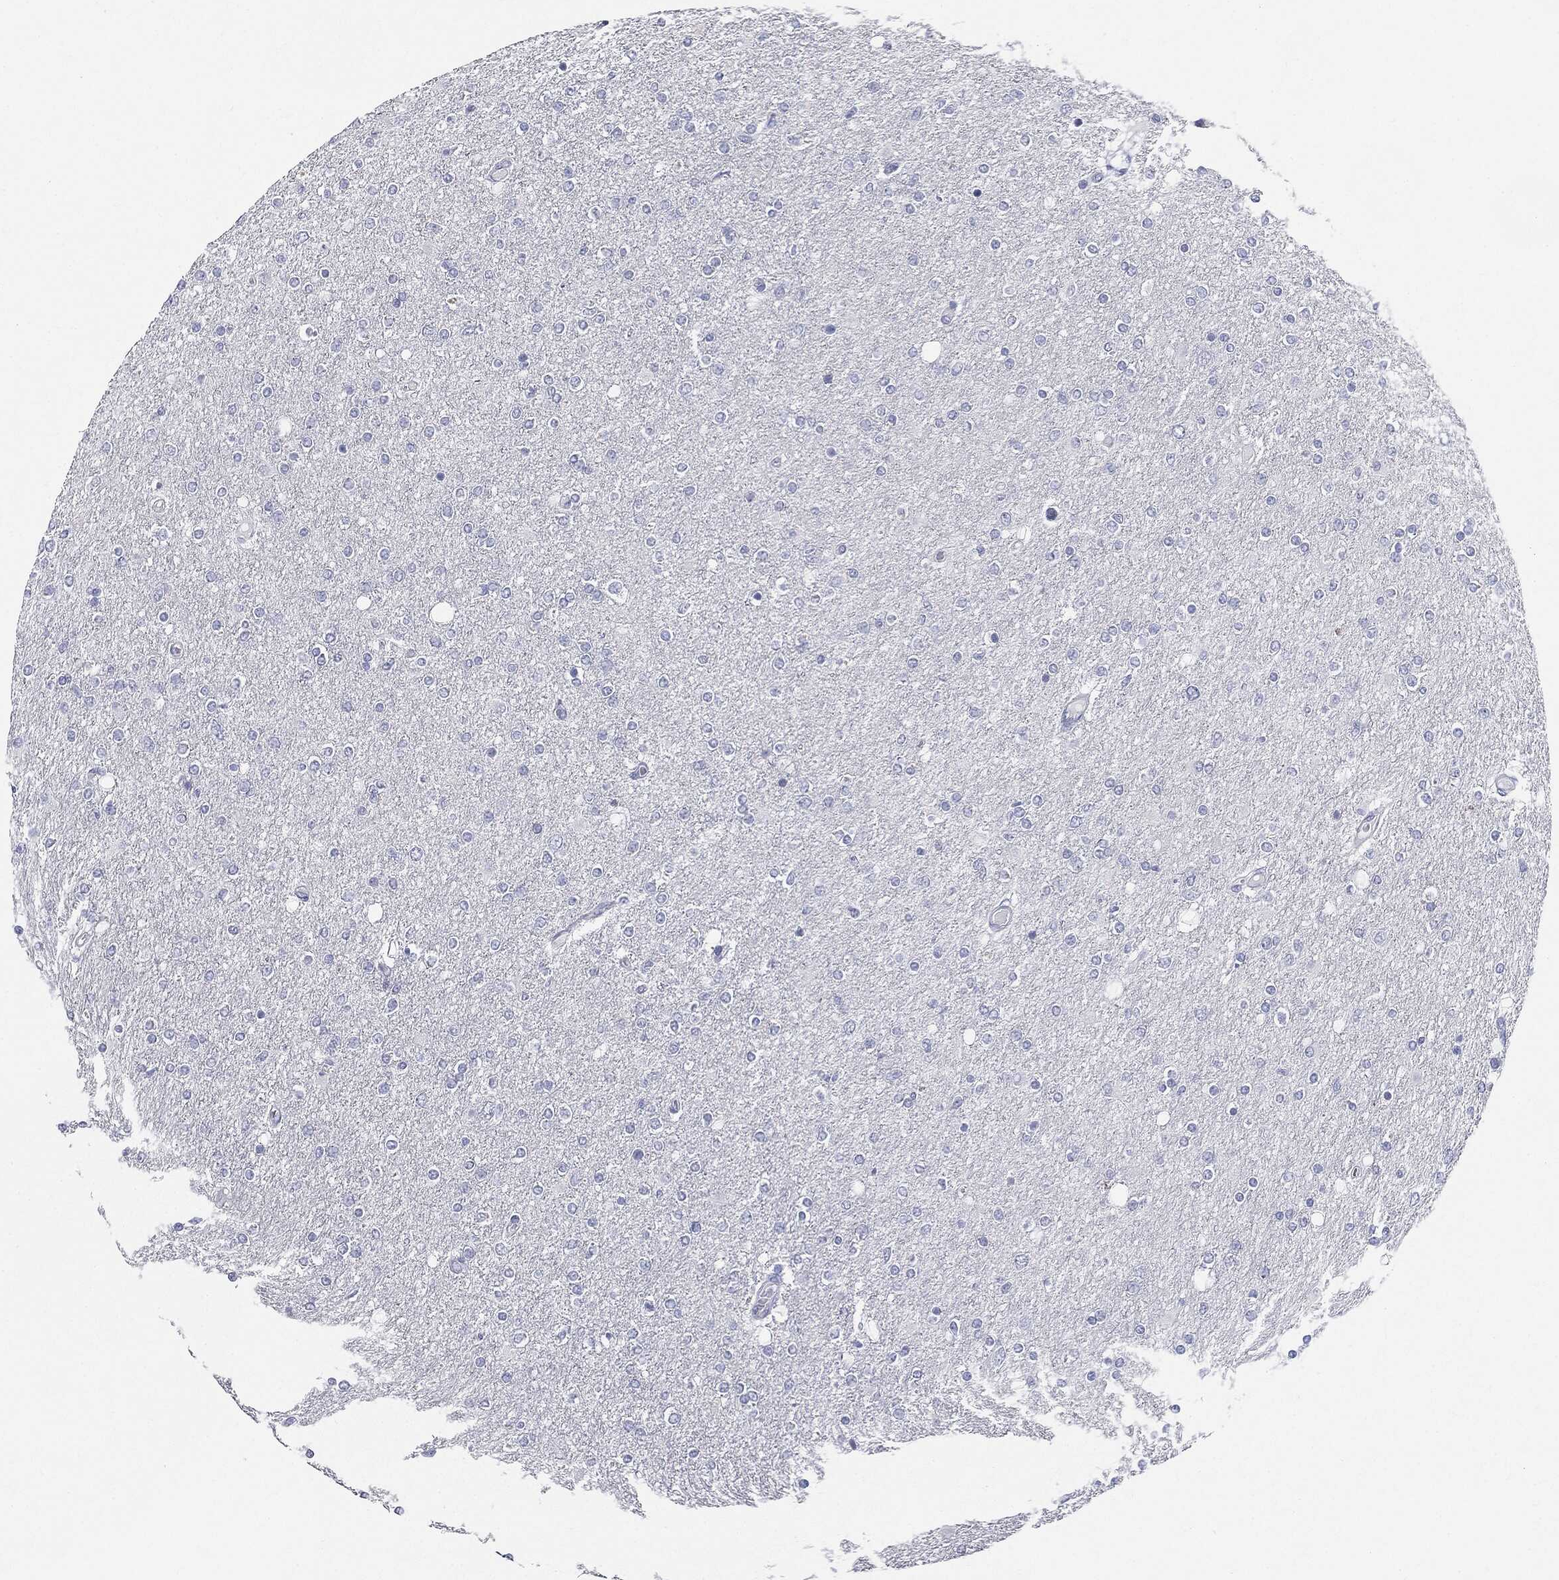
{"staining": {"intensity": "negative", "quantity": "none", "location": "none"}, "tissue": "glioma", "cell_type": "Tumor cells", "image_type": "cancer", "snomed": [{"axis": "morphology", "description": "Glioma, malignant, High grade"}, {"axis": "topography", "description": "Cerebral cortex"}], "caption": "IHC photomicrograph of neoplastic tissue: malignant glioma (high-grade) stained with DAB (3,3'-diaminobenzidine) exhibits no significant protein expression in tumor cells.", "gene": "CUZD1", "patient": {"sex": "male", "age": 70}}